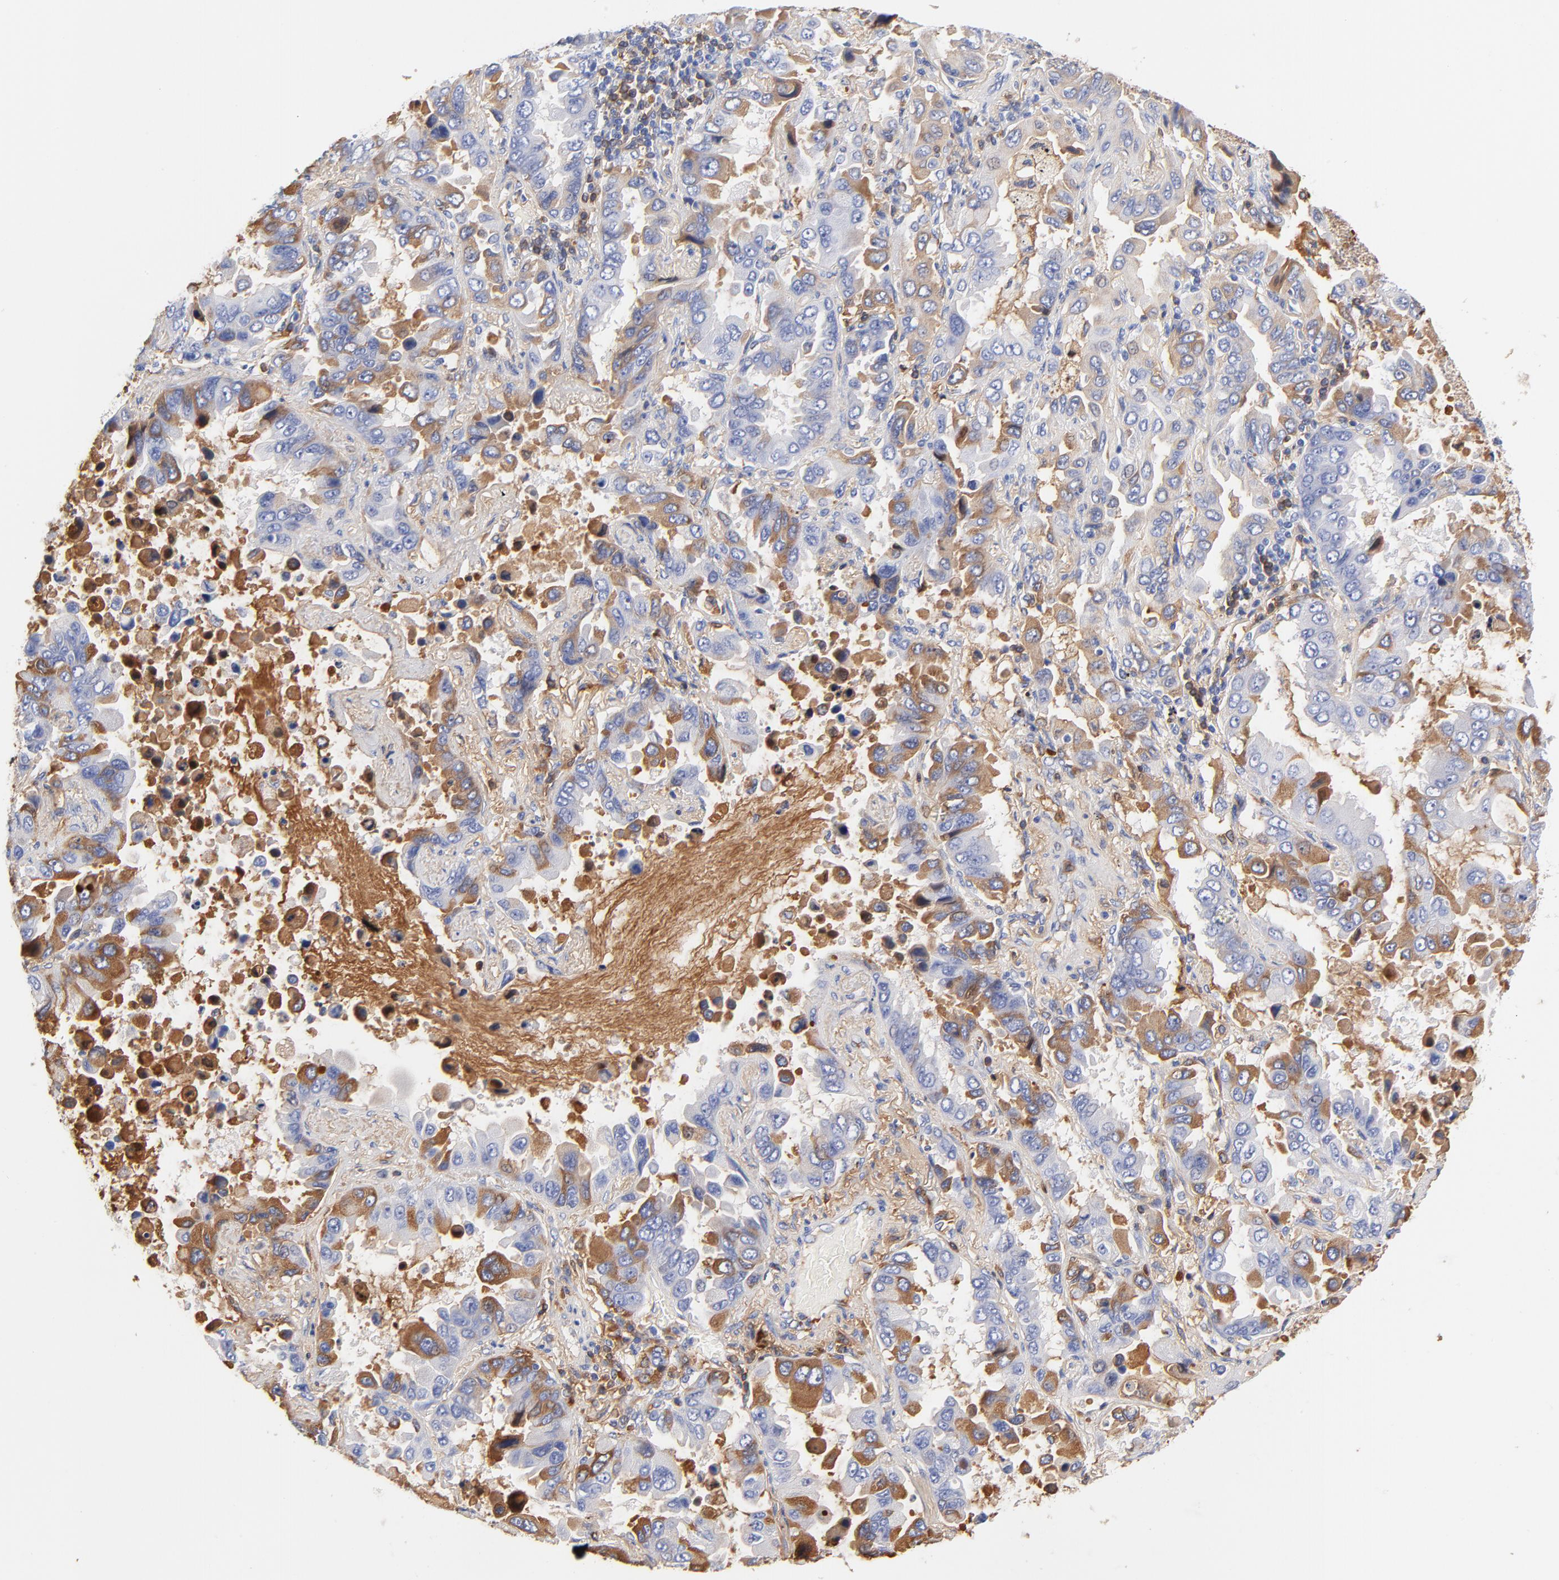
{"staining": {"intensity": "weak", "quantity": "25%-75%", "location": "cytoplasmic/membranous"}, "tissue": "lung cancer", "cell_type": "Tumor cells", "image_type": "cancer", "snomed": [{"axis": "morphology", "description": "Adenocarcinoma, NOS"}, {"axis": "topography", "description": "Lung"}], "caption": "High-power microscopy captured an immunohistochemistry photomicrograph of adenocarcinoma (lung), revealing weak cytoplasmic/membranous expression in approximately 25%-75% of tumor cells.", "gene": "IGLV3-10", "patient": {"sex": "male", "age": 64}}